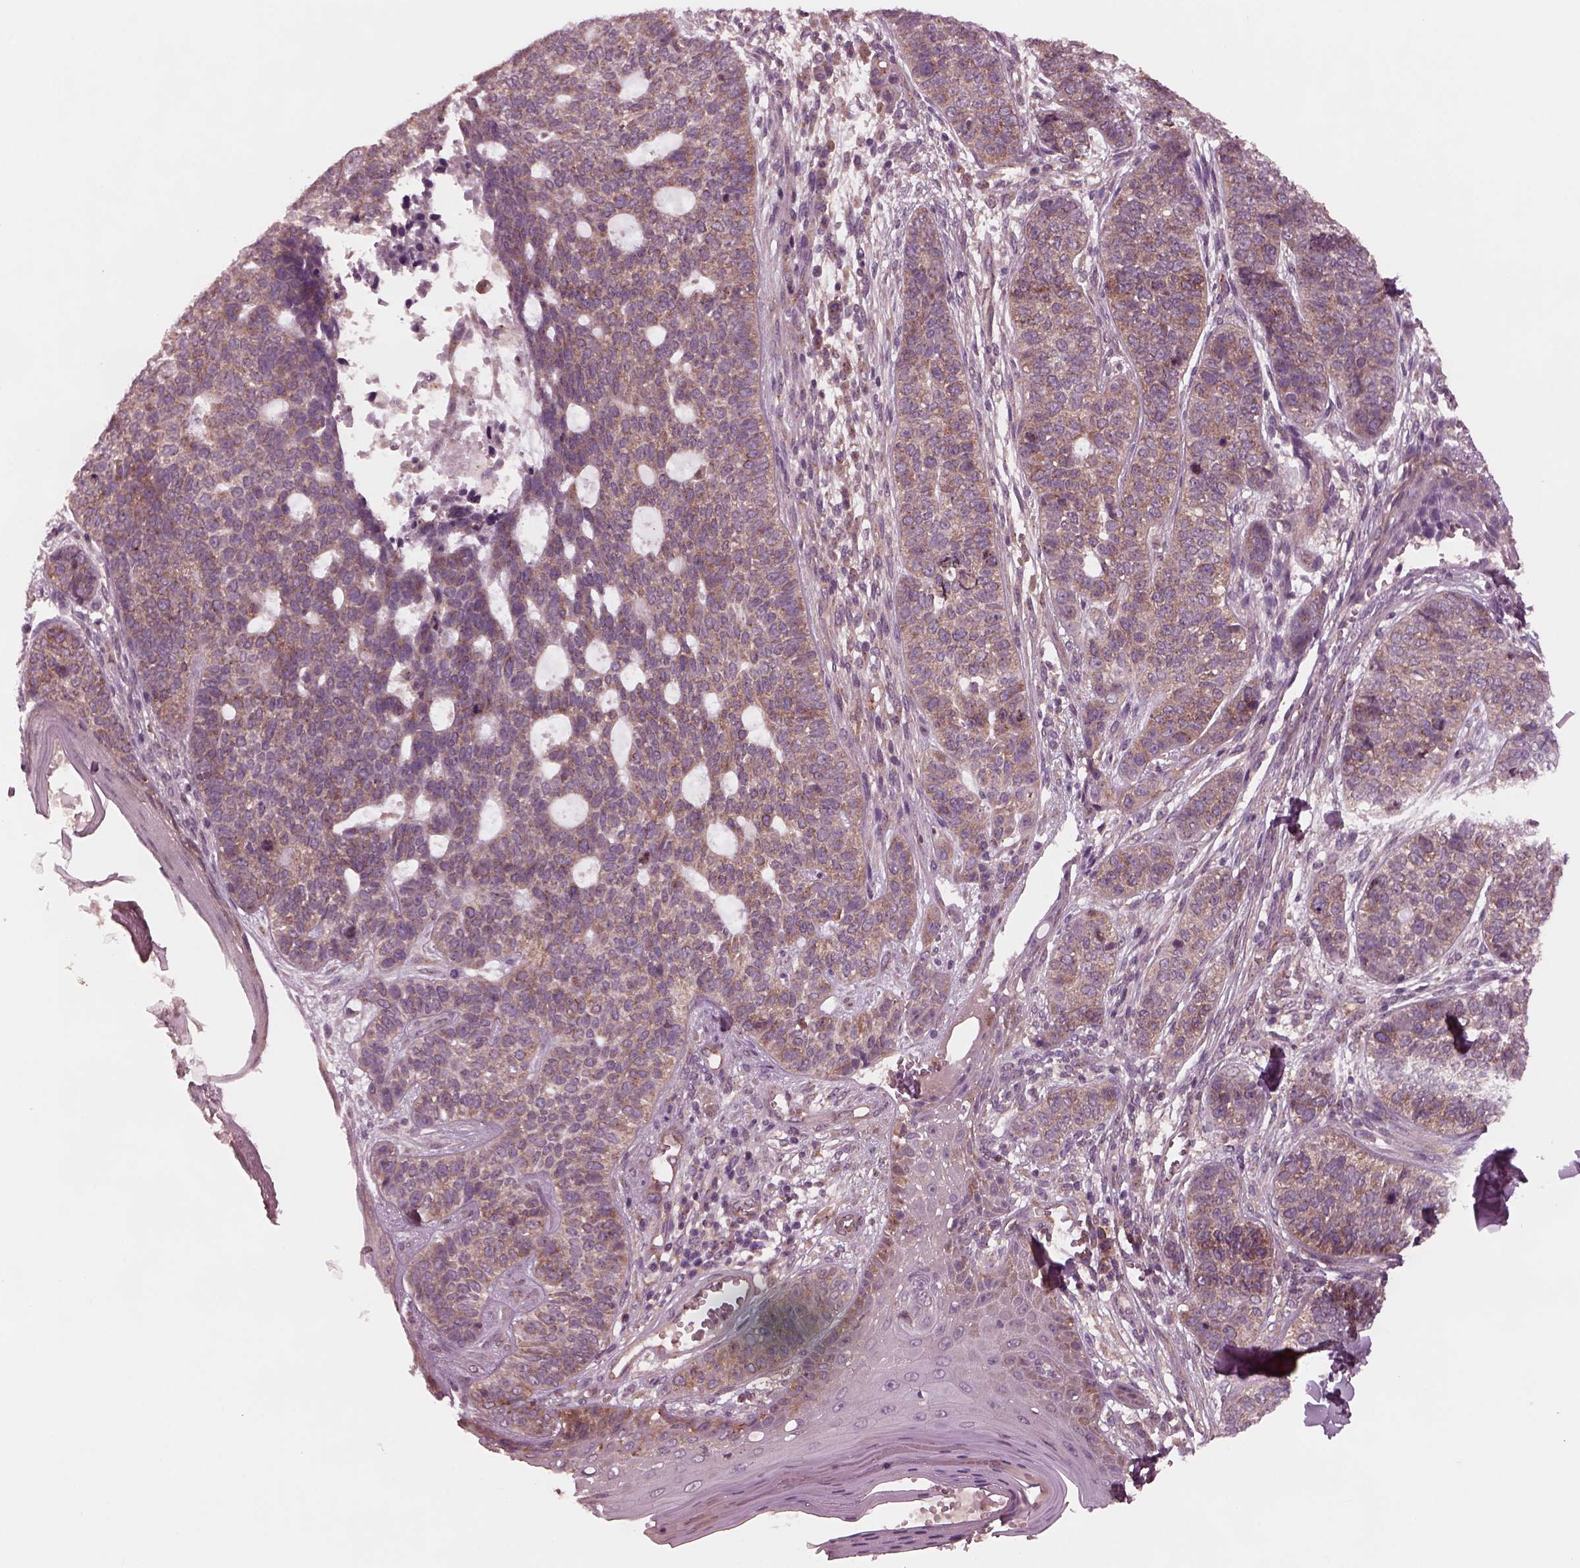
{"staining": {"intensity": "moderate", "quantity": ">75%", "location": "cytoplasmic/membranous"}, "tissue": "skin cancer", "cell_type": "Tumor cells", "image_type": "cancer", "snomed": [{"axis": "morphology", "description": "Basal cell carcinoma"}, {"axis": "topography", "description": "Skin"}], "caption": "Brown immunohistochemical staining in basal cell carcinoma (skin) reveals moderate cytoplasmic/membranous staining in approximately >75% of tumor cells.", "gene": "TUBG1", "patient": {"sex": "female", "age": 69}}